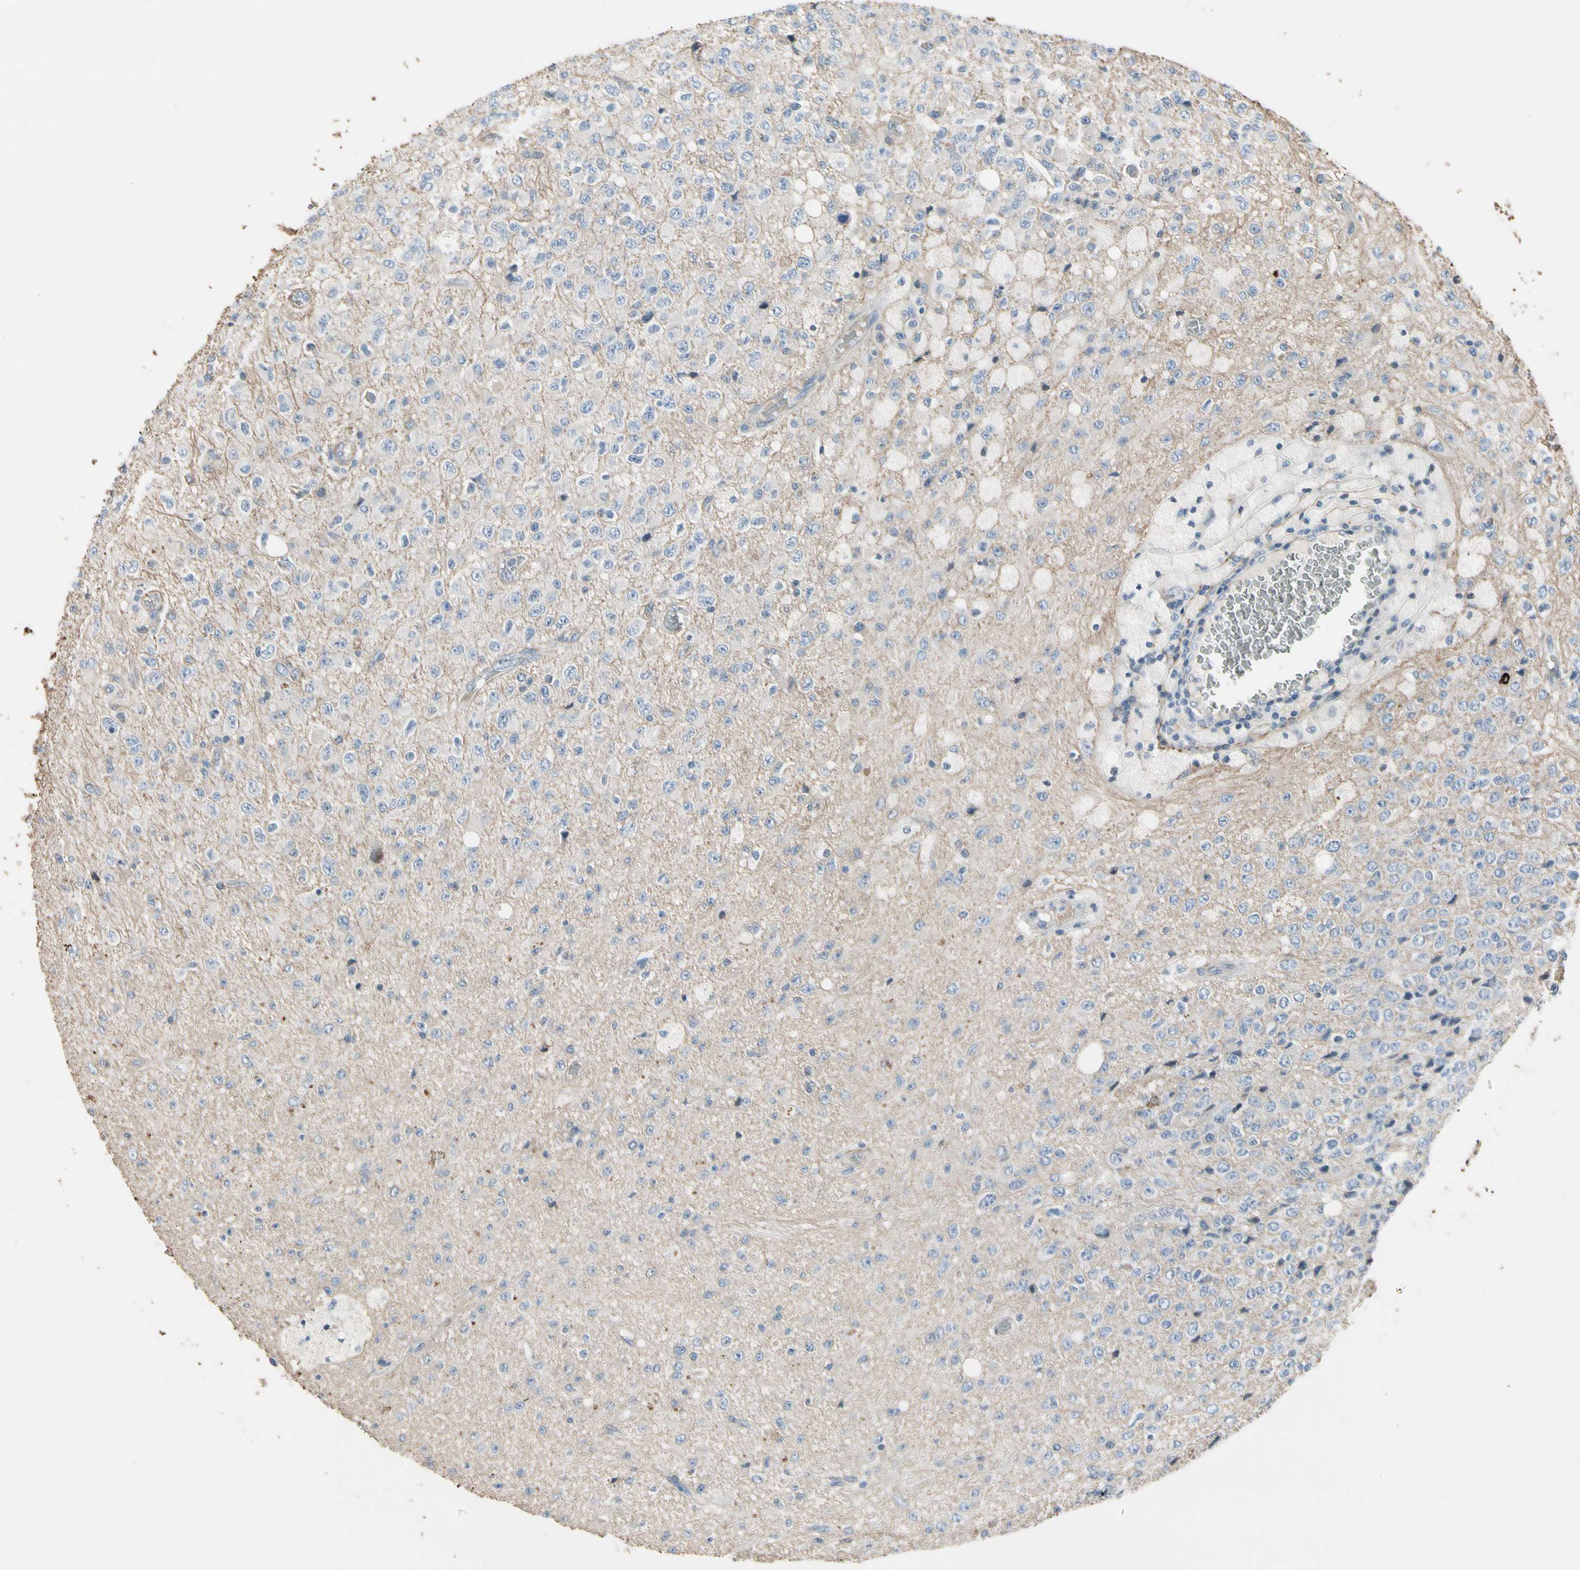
{"staining": {"intensity": "negative", "quantity": "none", "location": "none"}, "tissue": "glioma", "cell_type": "Tumor cells", "image_type": "cancer", "snomed": [{"axis": "morphology", "description": "Glioma, malignant, High grade"}, {"axis": "topography", "description": "pancreas cauda"}], "caption": "The photomicrograph displays no significant staining in tumor cells of glioma. (DAB immunohistochemistry (IHC), high magnification).", "gene": "PIGR", "patient": {"sex": "male", "age": 60}}